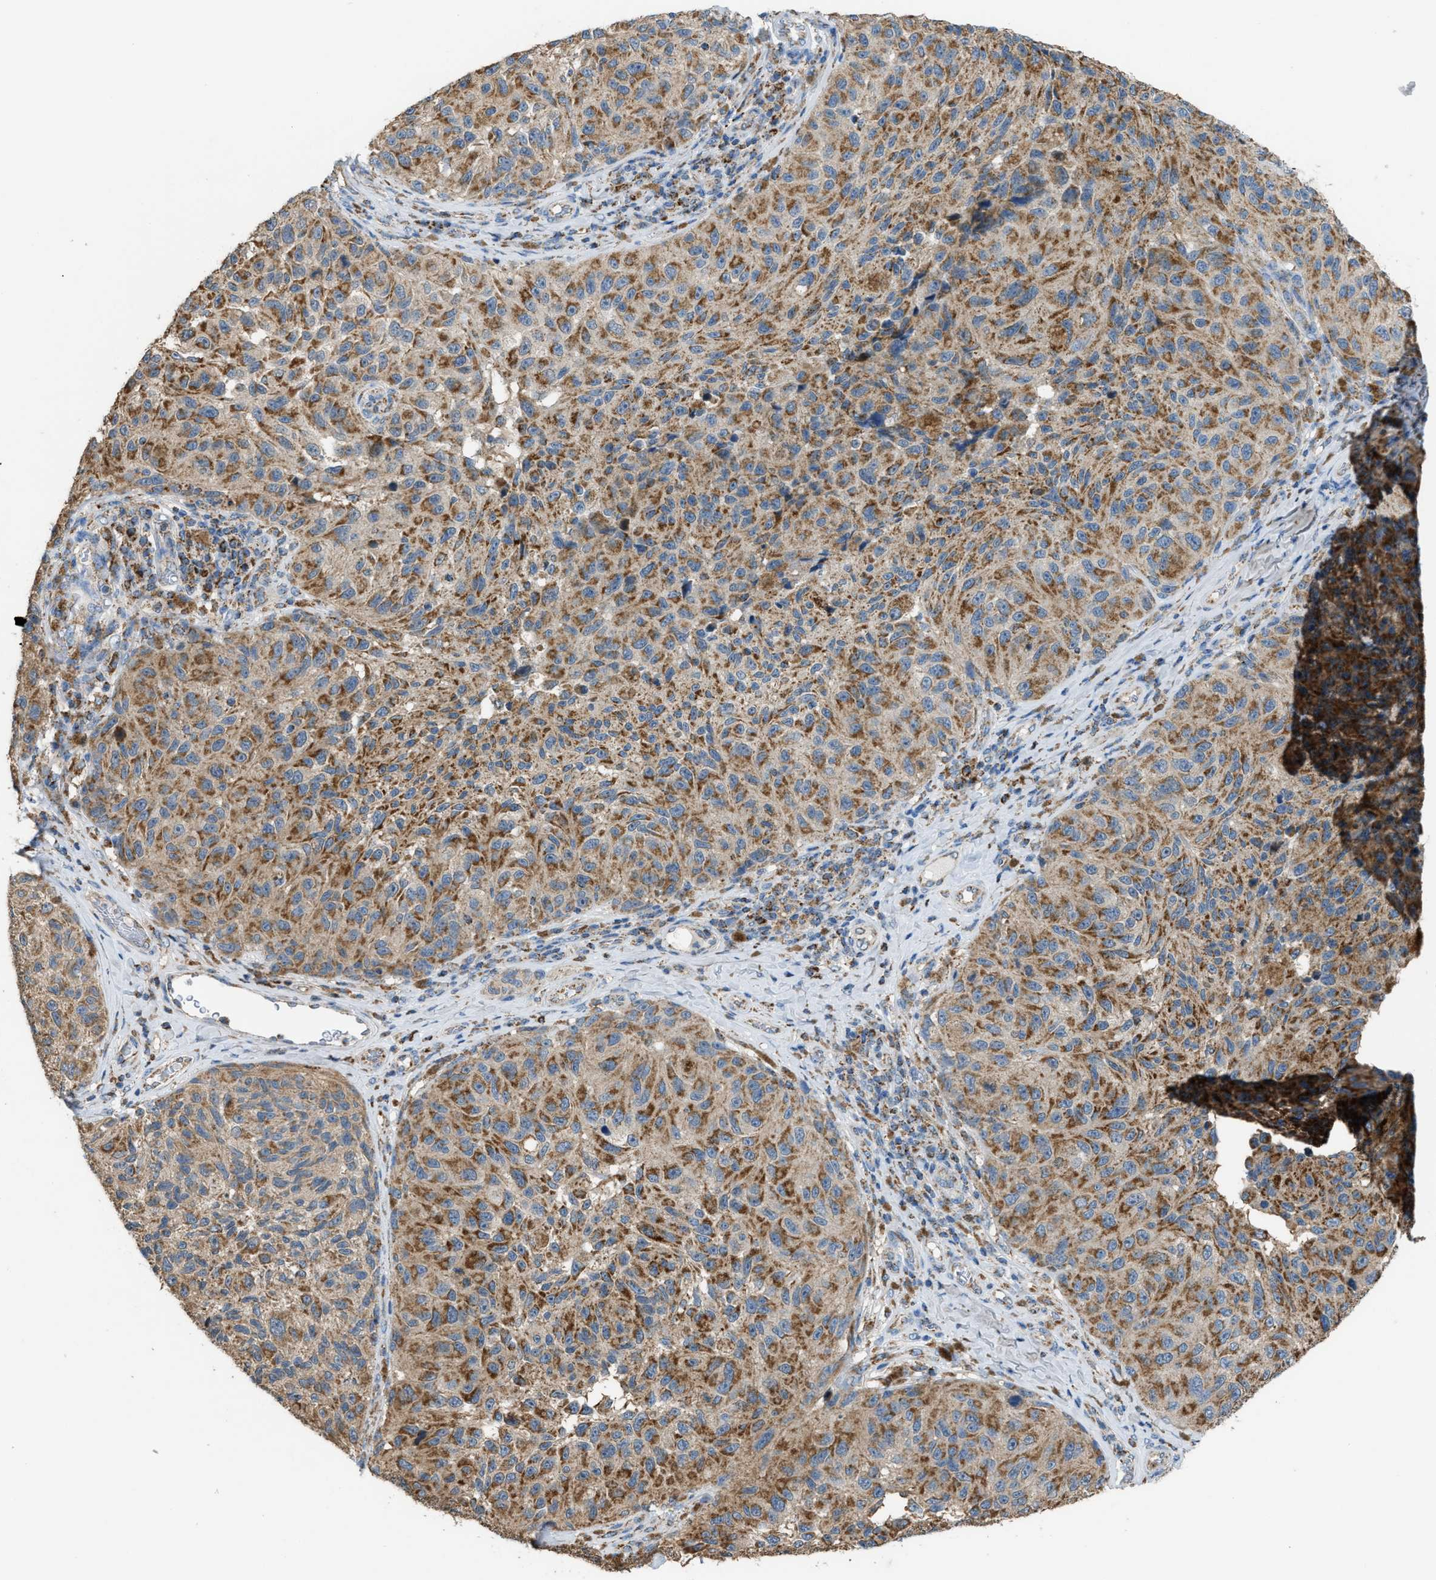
{"staining": {"intensity": "moderate", "quantity": ">75%", "location": "cytoplasmic/membranous"}, "tissue": "melanoma", "cell_type": "Tumor cells", "image_type": "cancer", "snomed": [{"axis": "morphology", "description": "Malignant melanoma, NOS"}, {"axis": "topography", "description": "Skin"}], "caption": "Immunohistochemistry photomicrograph of malignant melanoma stained for a protein (brown), which displays medium levels of moderate cytoplasmic/membranous expression in approximately >75% of tumor cells.", "gene": "ETFB", "patient": {"sex": "female", "age": 73}}